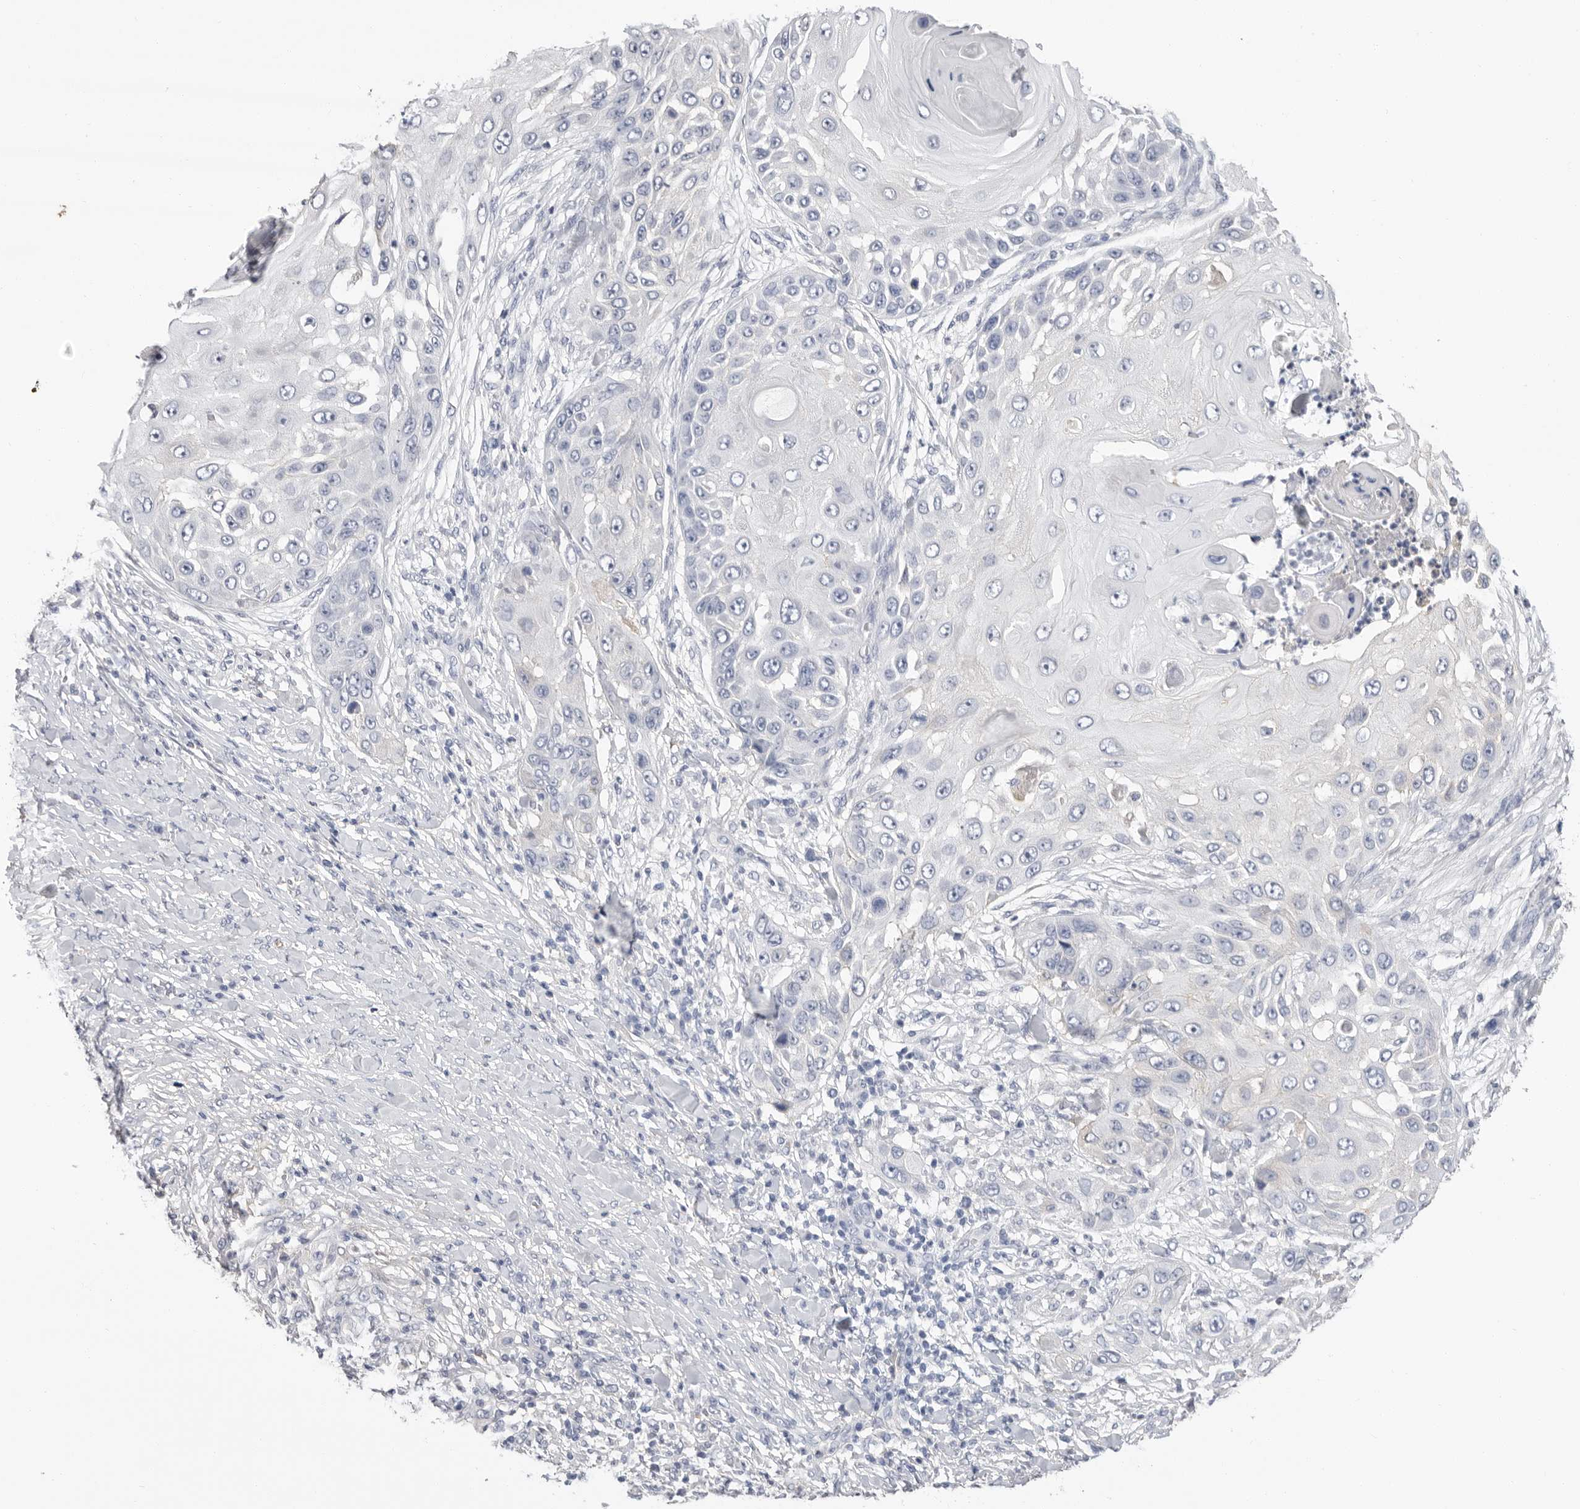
{"staining": {"intensity": "negative", "quantity": "none", "location": "none"}, "tissue": "skin cancer", "cell_type": "Tumor cells", "image_type": "cancer", "snomed": [{"axis": "morphology", "description": "Squamous cell carcinoma, NOS"}, {"axis": "topography", "description": "Skin"}], "caption": "Tumor cells are negative for brown protein staining in skin cancer (squamous cell carcinoma).", "gene": "APOA2", "patient": {"sex": "female", "age": 44}}